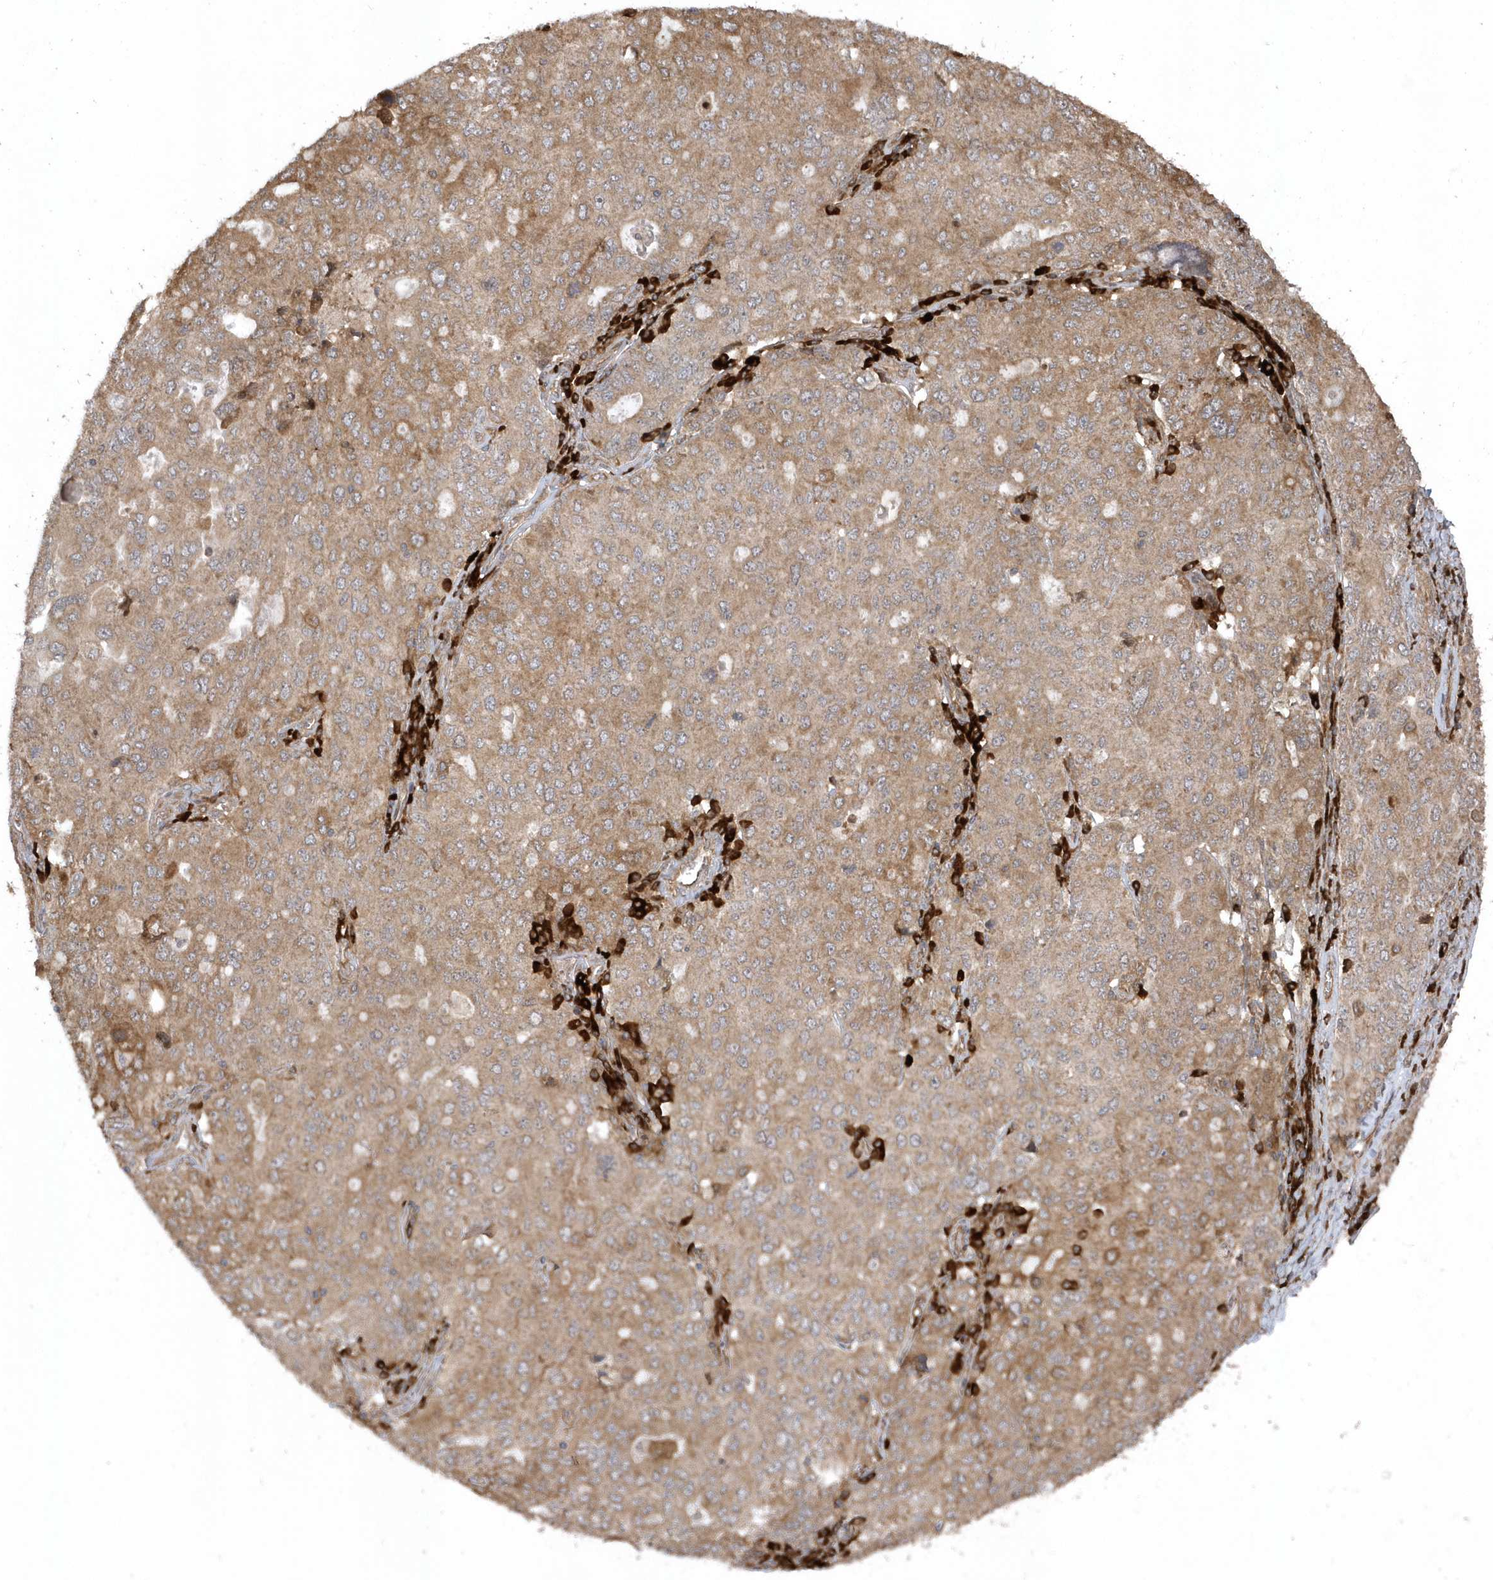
{"staining": {"intensity": "moderate", "quantity": ">75%", "location": "cytoplasmic/membranous"}, "tissue": "ovarian cancer", "cell_type": "Tumor cells", "image_type": "cancer", "snomed": [{"axis": "morphology", "description": "Carcinoma, endometroid"}, {"axis": "topography", "description": "Ovary"}], "caption": "Tumor cells display medium levels of moderate cytoplasmic/membranous positivity in approximately >75% of cells in ovarian cancer.", "gene": "HERPUD1", "patient": {"sex": "female", "age": 62}}